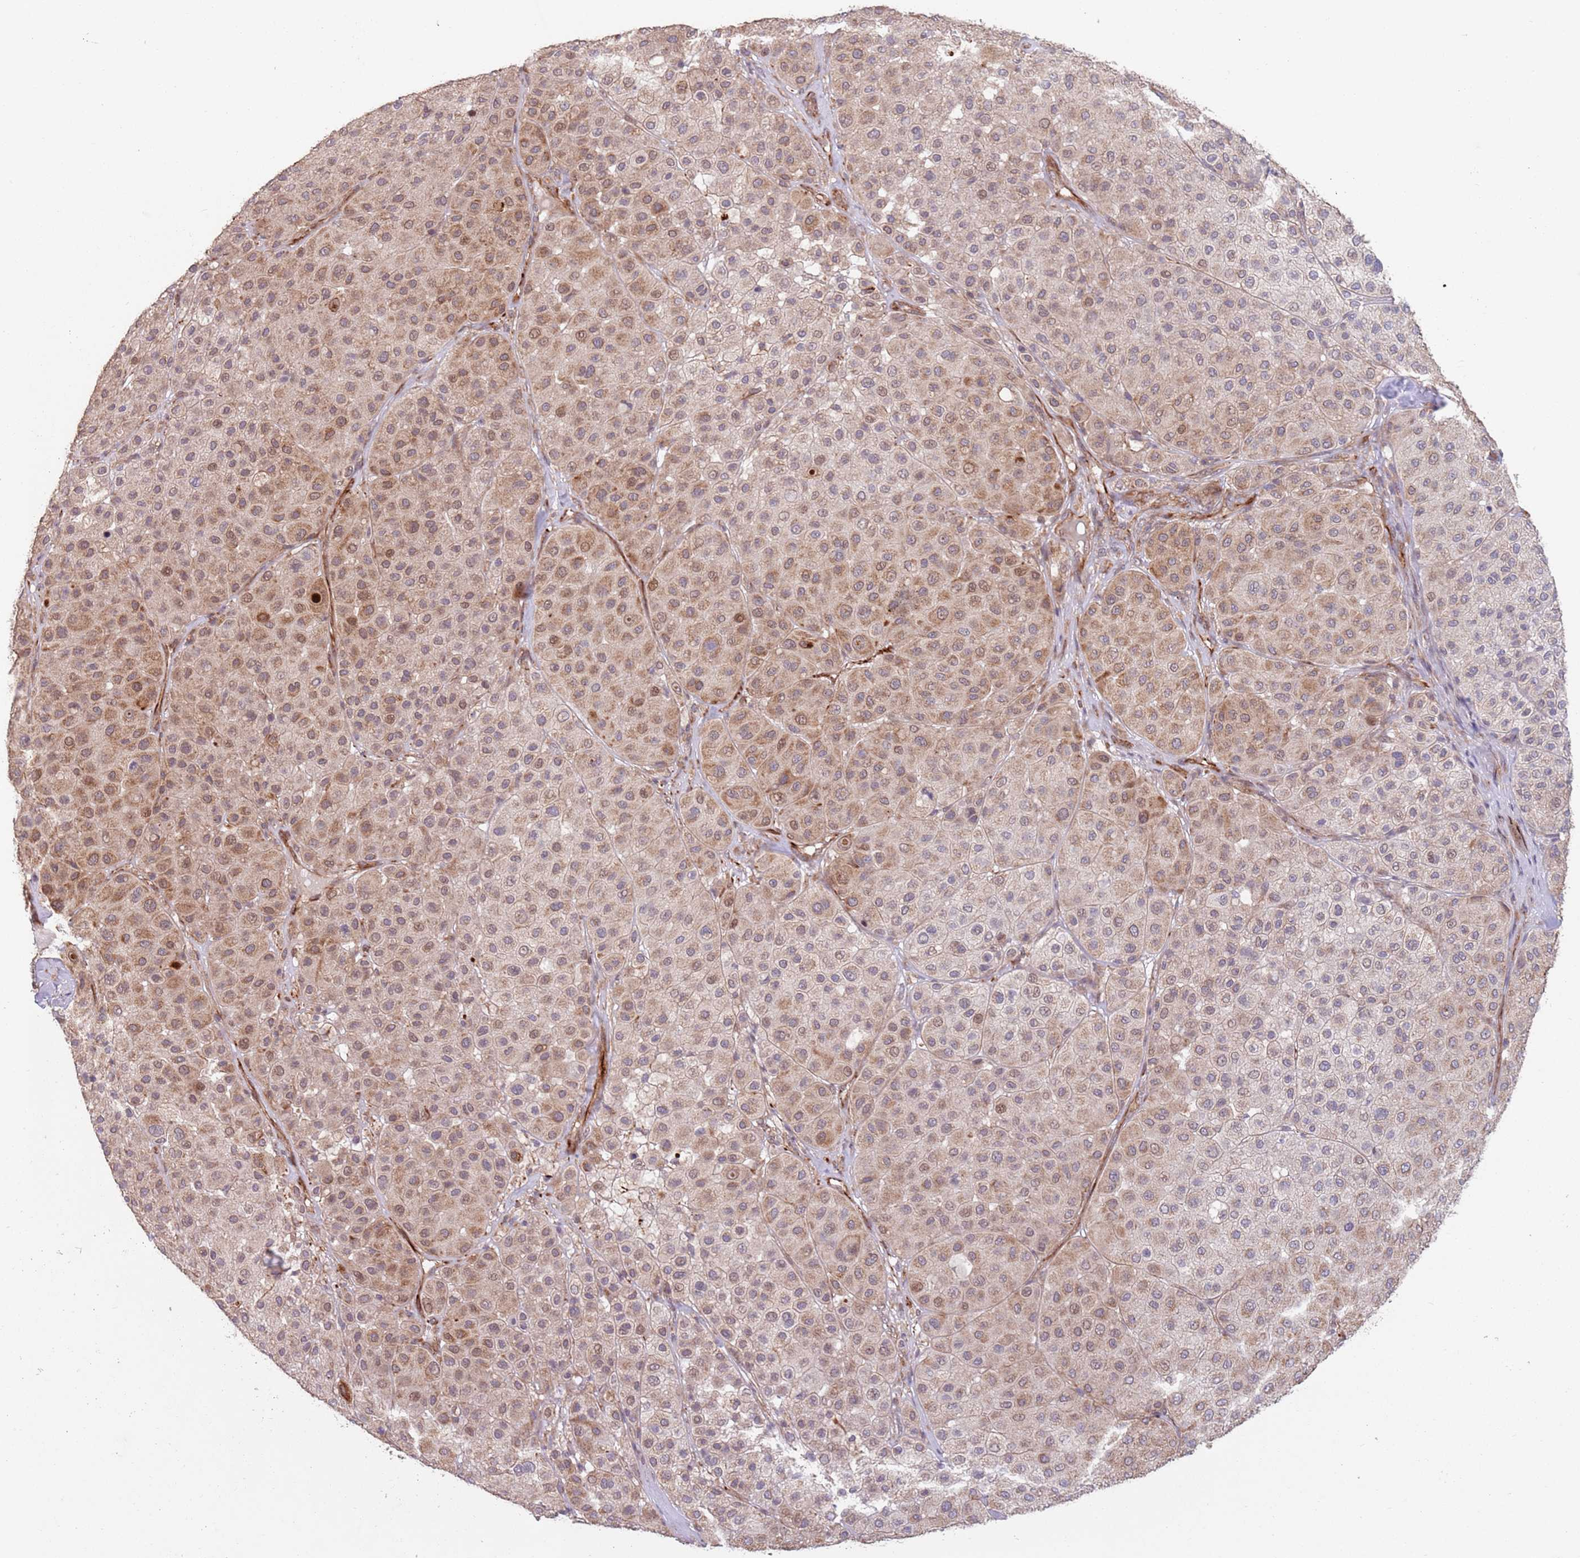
{"staining": {"intensity": "moderate", "quantity": "25%-75%", "location": "cytoplasmic/membranous,nuclear"}, "tissue": "melanoma", "cell_type": "Tumor cells", "image_type": "cancer", "snomed": [{"axis": "morphology", "description": "Malignant melanoma, Metastatic site"}, {"axis": "topography", "description": "Smooth muscle"}], "caption": "There is medium levels of moderate cytoplasmic/membranous and nuclear positivity in tumor cells of malignant melanoma (metastatic site), as demonstrated by immunohistochemical staining (brown color).", "gene": "CHD9", "patient": {"sex": "male", "age": 41}}